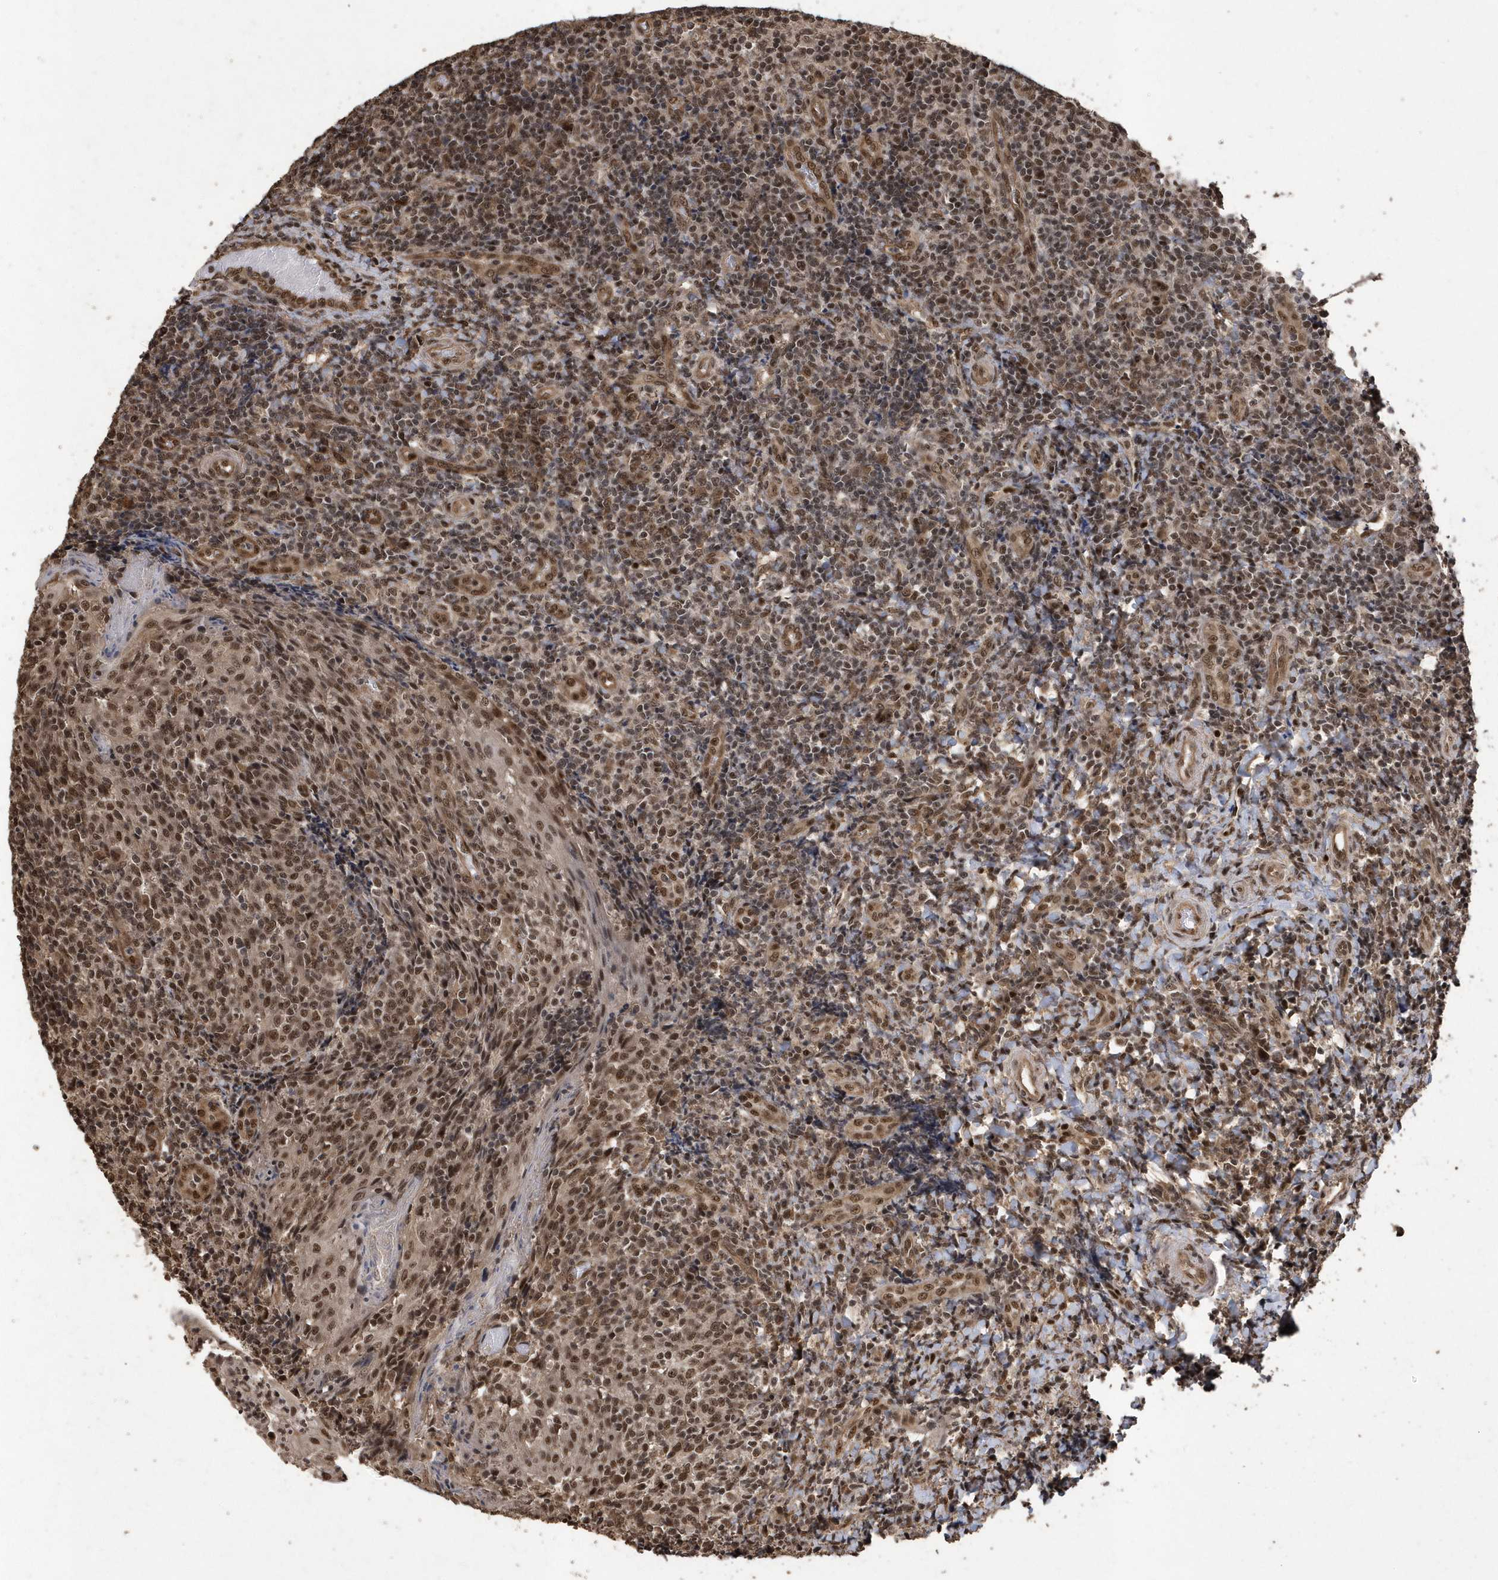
{"staining": {"intensity": "moderate", "quantity": ">75%", "location": "nuclear"}, "tissue": "tonsil", "cell_type": "Germinal center cells", "image_type": "normal", "snomed": [{"axis": "morphology", "description": "Normal tissue, NOS"}, {"axis": "topography", "description": "Tonsil"}], "caption": "Normal tonsil demonstrates moderate nuclear positivity in approximately >75% of germinal center cells Immunohistochemistry stains the protein of interest in brown and the nuclei are stained blue..", "gene": "INTS12", "patient": {"sex": "female", "age": 19}}